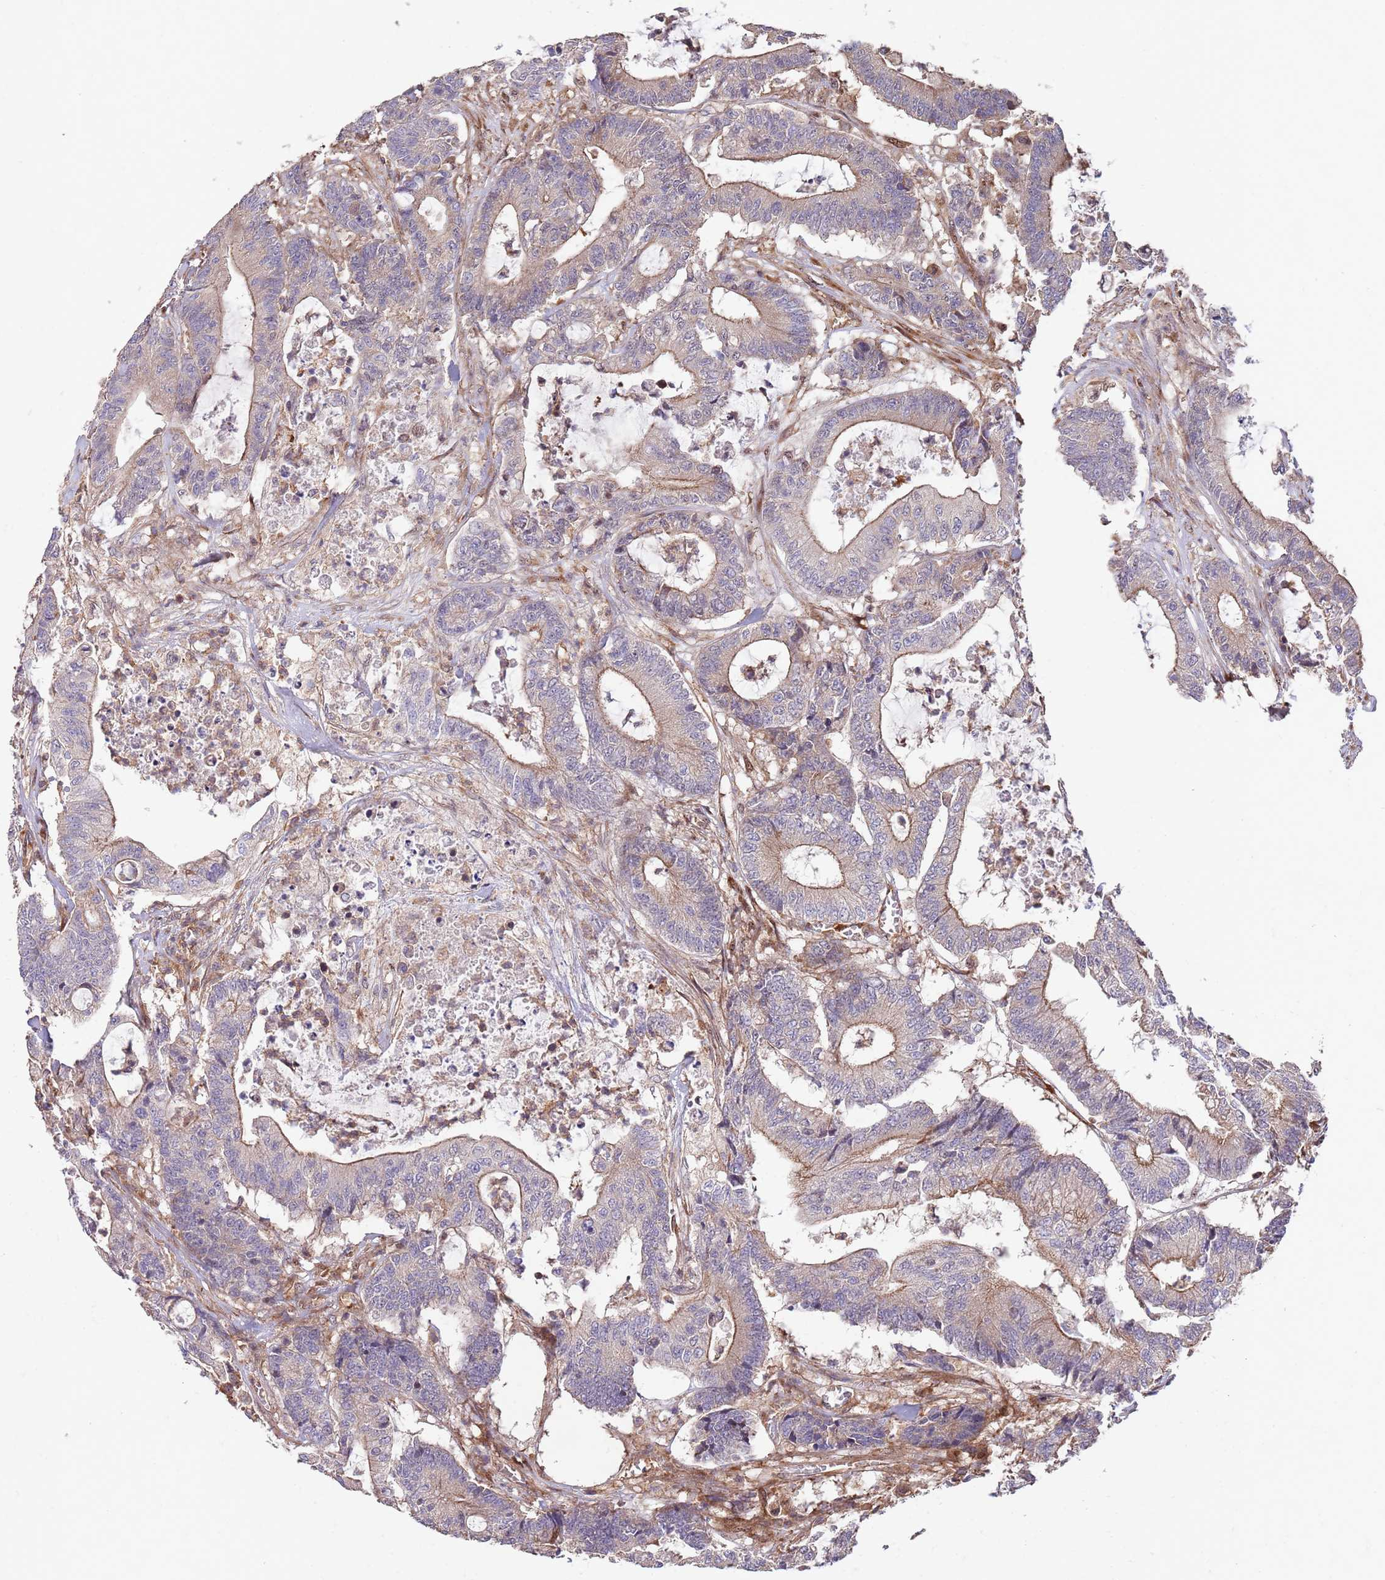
{"staining": {"intensity": "moderate", "quantity": "<25%", "location": "cytoplasmic/membranous"}, "tissue": "colorectal cancer", "cell_type": "Tumor cells", "image_type": "cancer", "snomed": [{"axis": "morphology", "description": "Adenocarcinoma, NOS"}, {"axis": "topography", "description": "Colon"}], "caption": "Colorectal cancer (adenocarcinoma) was stained to show a protein in brown. There is low levels of moderate cytoplasmic/membranous staining in approximately <25% of tumor cells.", "gene": "RNF19B", "patient": {"sex": "female", "age": 84}}